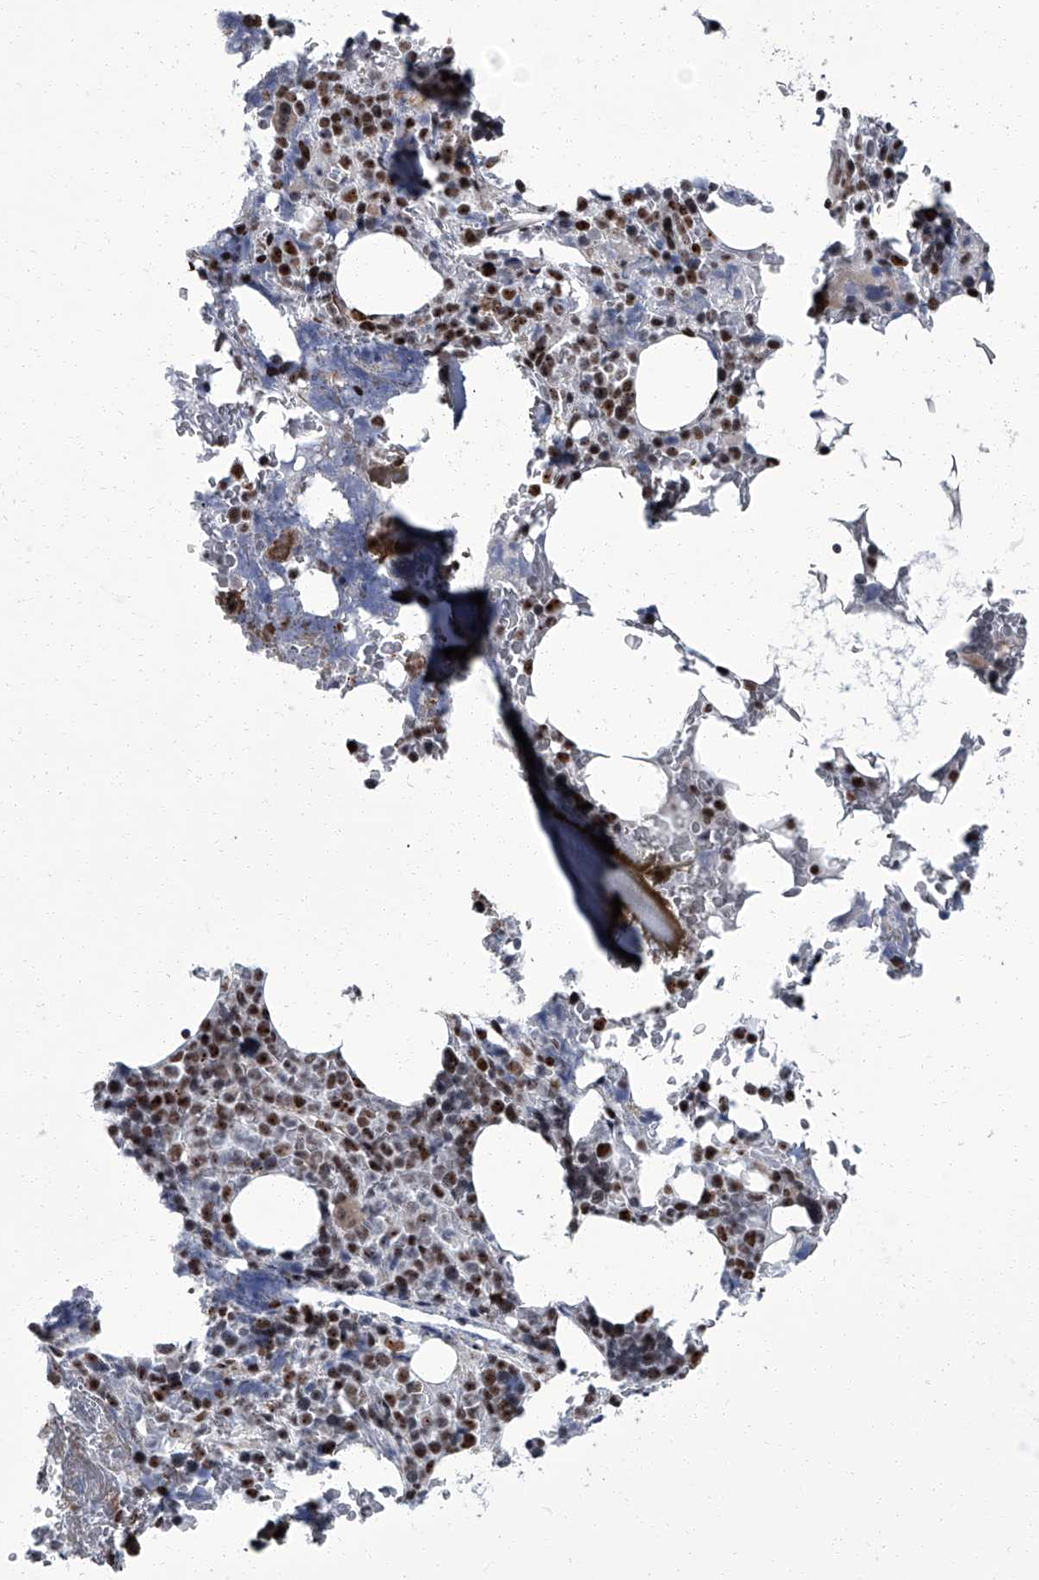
{"staining": {"intensity": "strong", "quantity": "25%-75%", "location": "nuclear"}, "tissue": "bone marrow", "cell_type": "Hematopoietic cells", "image_type": "normal", "snomed": [{"axis": "morphology", "description": "Normal tissue, NOS"}, {"axis": "topography", "description": "Bone marrow"}], "caption": "A micrograph of human bone marrow stained for a protein demonstrates strong nuclear brown staining in hematopoietic cells. The protein is shown in brown color, while the nuclei are stained blue.", "gene": "ZNF518B", "patient": {"sex": "male", "age": 58}}